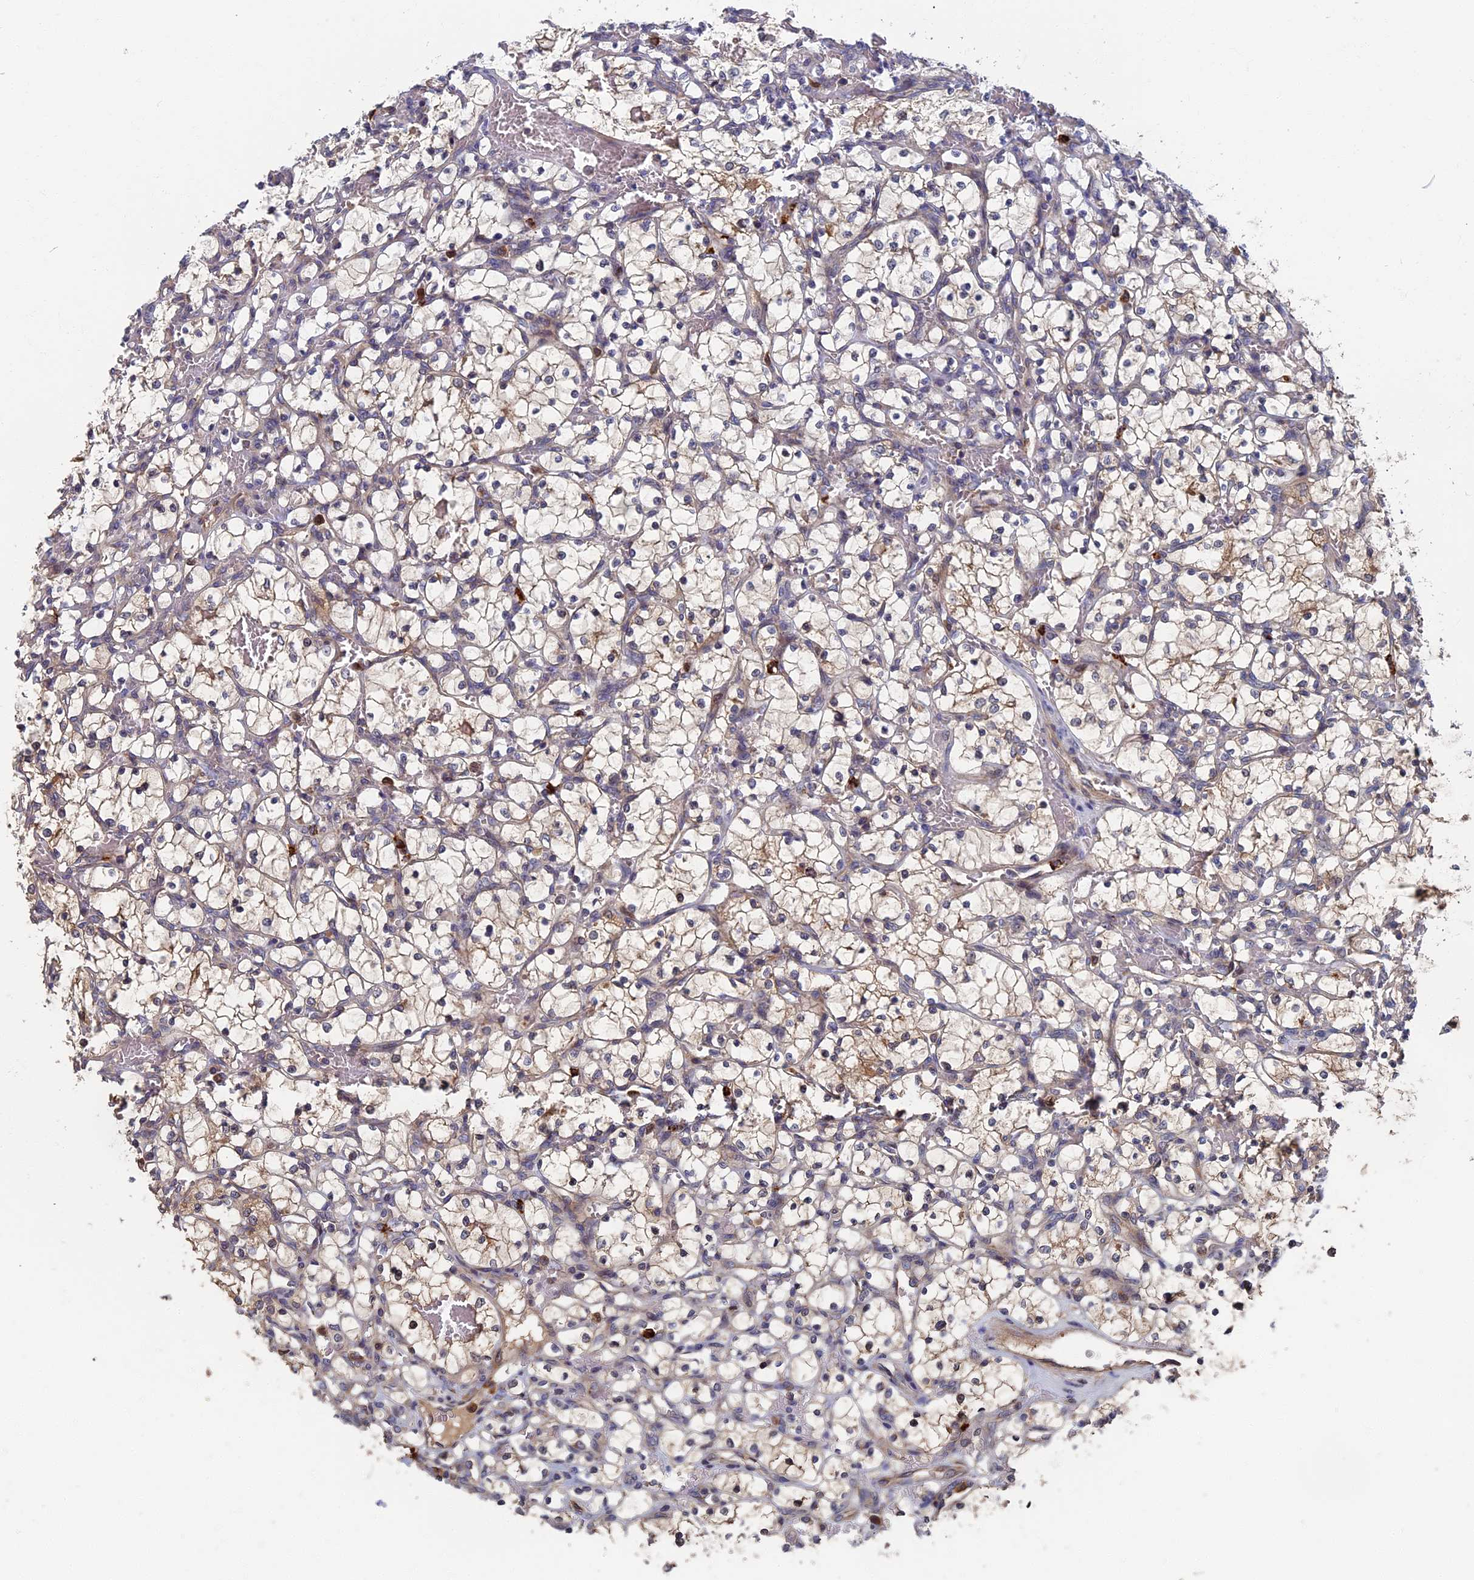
{"staining": {"intensity": "weak", "quantity": "25%-75%", "location": "cytoplasmic/membranous"}, "tissue": "renal cancer", "cell_type": "Tumor cells", "image_type": "cancer", "snomed": [{"axis": "morphology", "description": "Adenocarcinoma, NOS"}, {"axis": "topography", "description": "Kidney"}], "caption": "Human adenocarcinoma (renal) stained for a protein (brown) exhibits weak cytoplasmic/membranous positive staining in about 25%-75% of tumor cells.", "gene": "TNK2", "patient": {"sex": "female", "age": 69}}